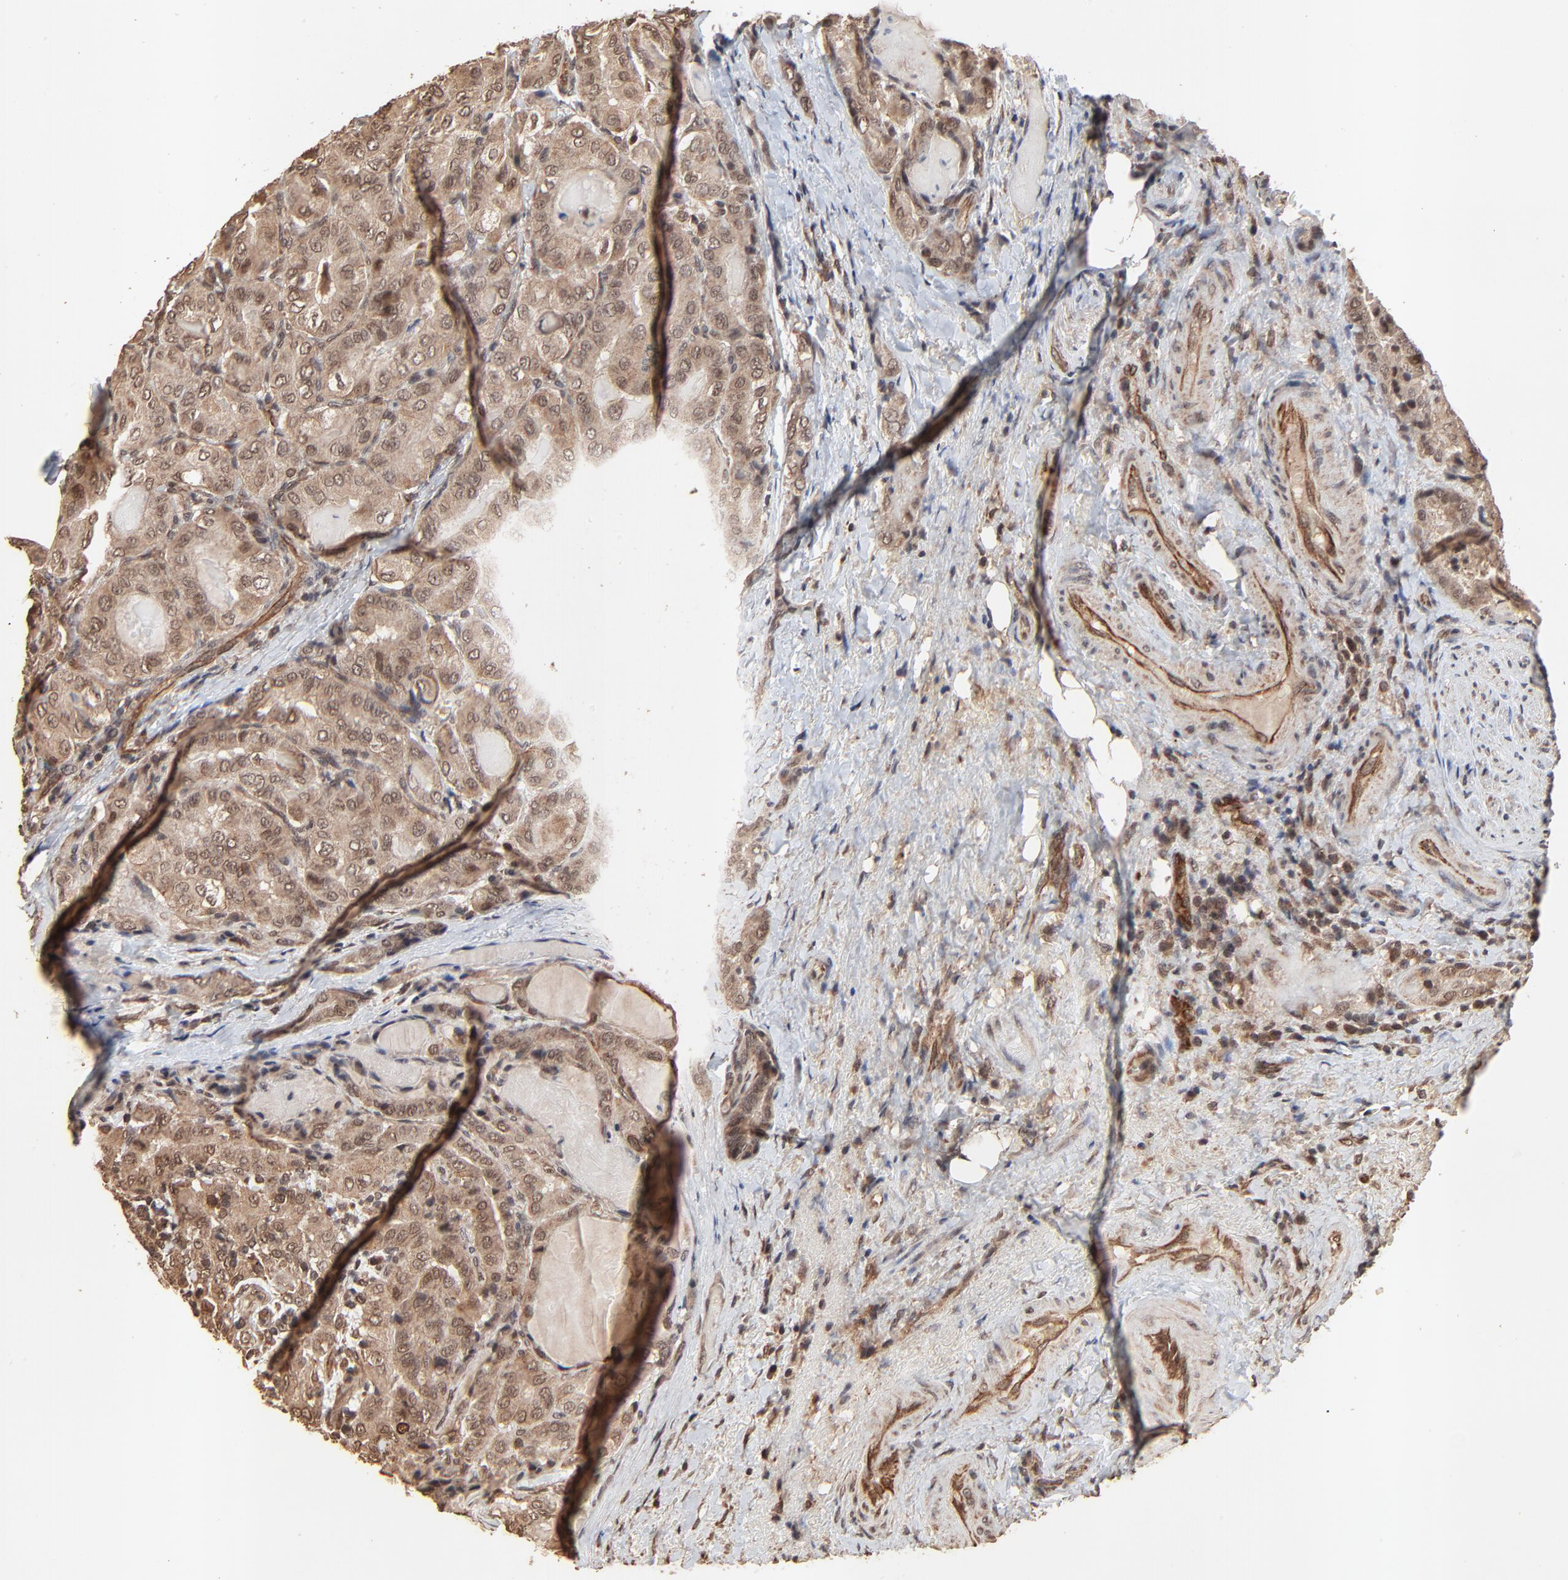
{"staining": {"intensity": "moderate", "quantity": ">75%", "location": "cytoplasmic/membranous,nuclear"}, "tissue": "thyroid cancer", "cell_type": "Tumor cells", "image_type": "cancer", "snomed": [{"axis": "morphology", "description": "Papillary adenocarcinoma, NOS"}, {"axis": "topography", "description": "Thyroid gland"}], "caption": "A micrograph of human thyroid cancer (papillary adenocarcinoma) stained for a protein exhibits moderate cytoplasmic/membranous and nuclear brown staining in tumor cells. (DAB (3,3'-diaminobenzidine) IHC with brightfield microscopy, high magnification).", "gene": "FAM227A", "patient": {"sex": "female", "age": 71}}